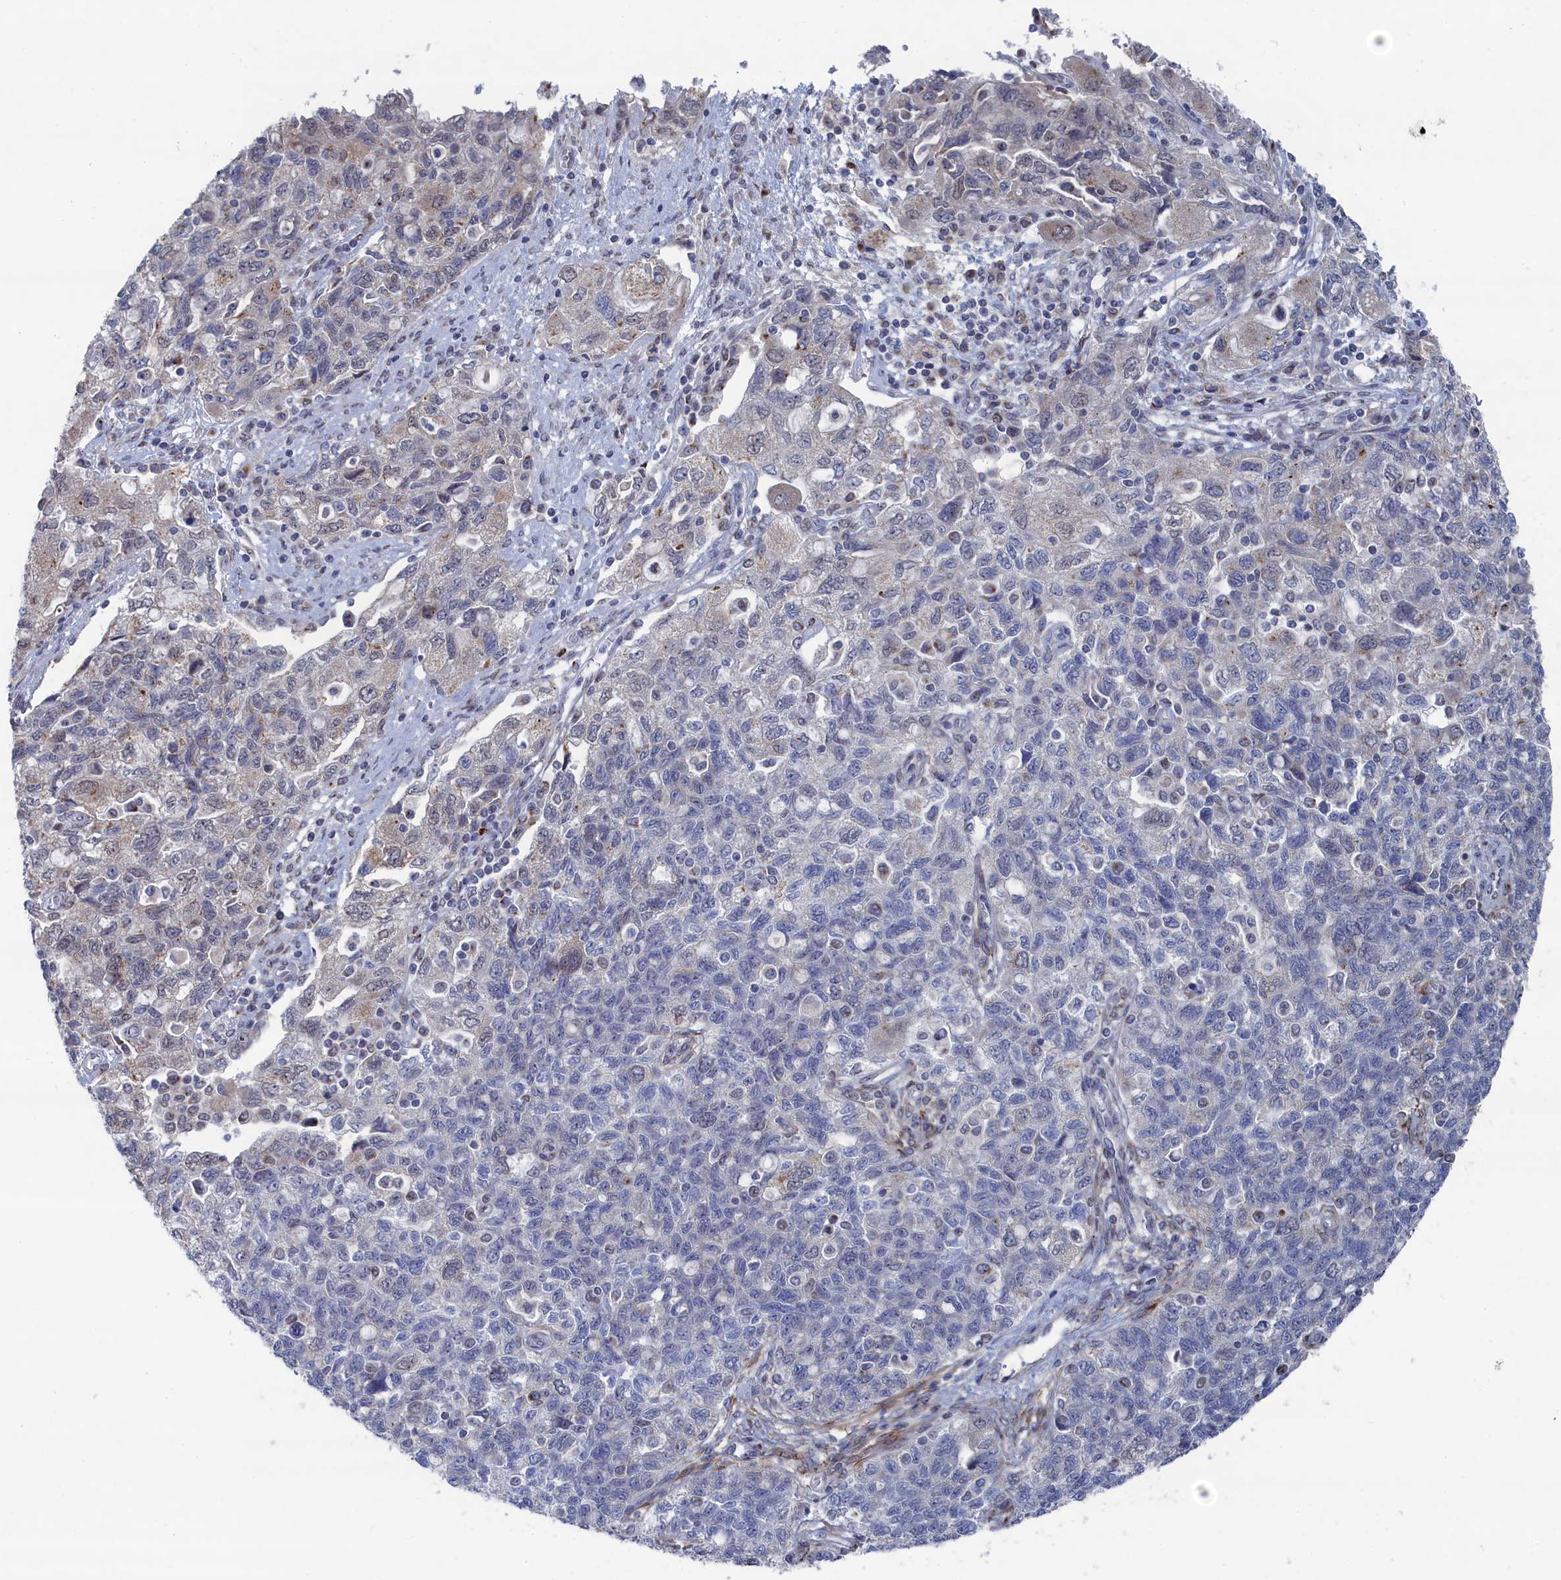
{"staining": {"intensity": "negative", "quantity": "none", "location": "none"}, "tissue": "ovarian cancer", "cell_type": "Tumor cells", "image_type": "cancer", "snomed": [{"axis": "morphology", "description": "Carcinoma, NOS"}, {"axis": "morphology", "description": "Cystadenocarcinoma, serous, NOS"}, {"axis": "topography", "description": "Ovary"}], "caption": "A photomicrograph of human carcinoma (ovarian) is negative for staining in tumor cells.", "gene": "IRX1", "patient": {"sex": "female", "age": 69}}